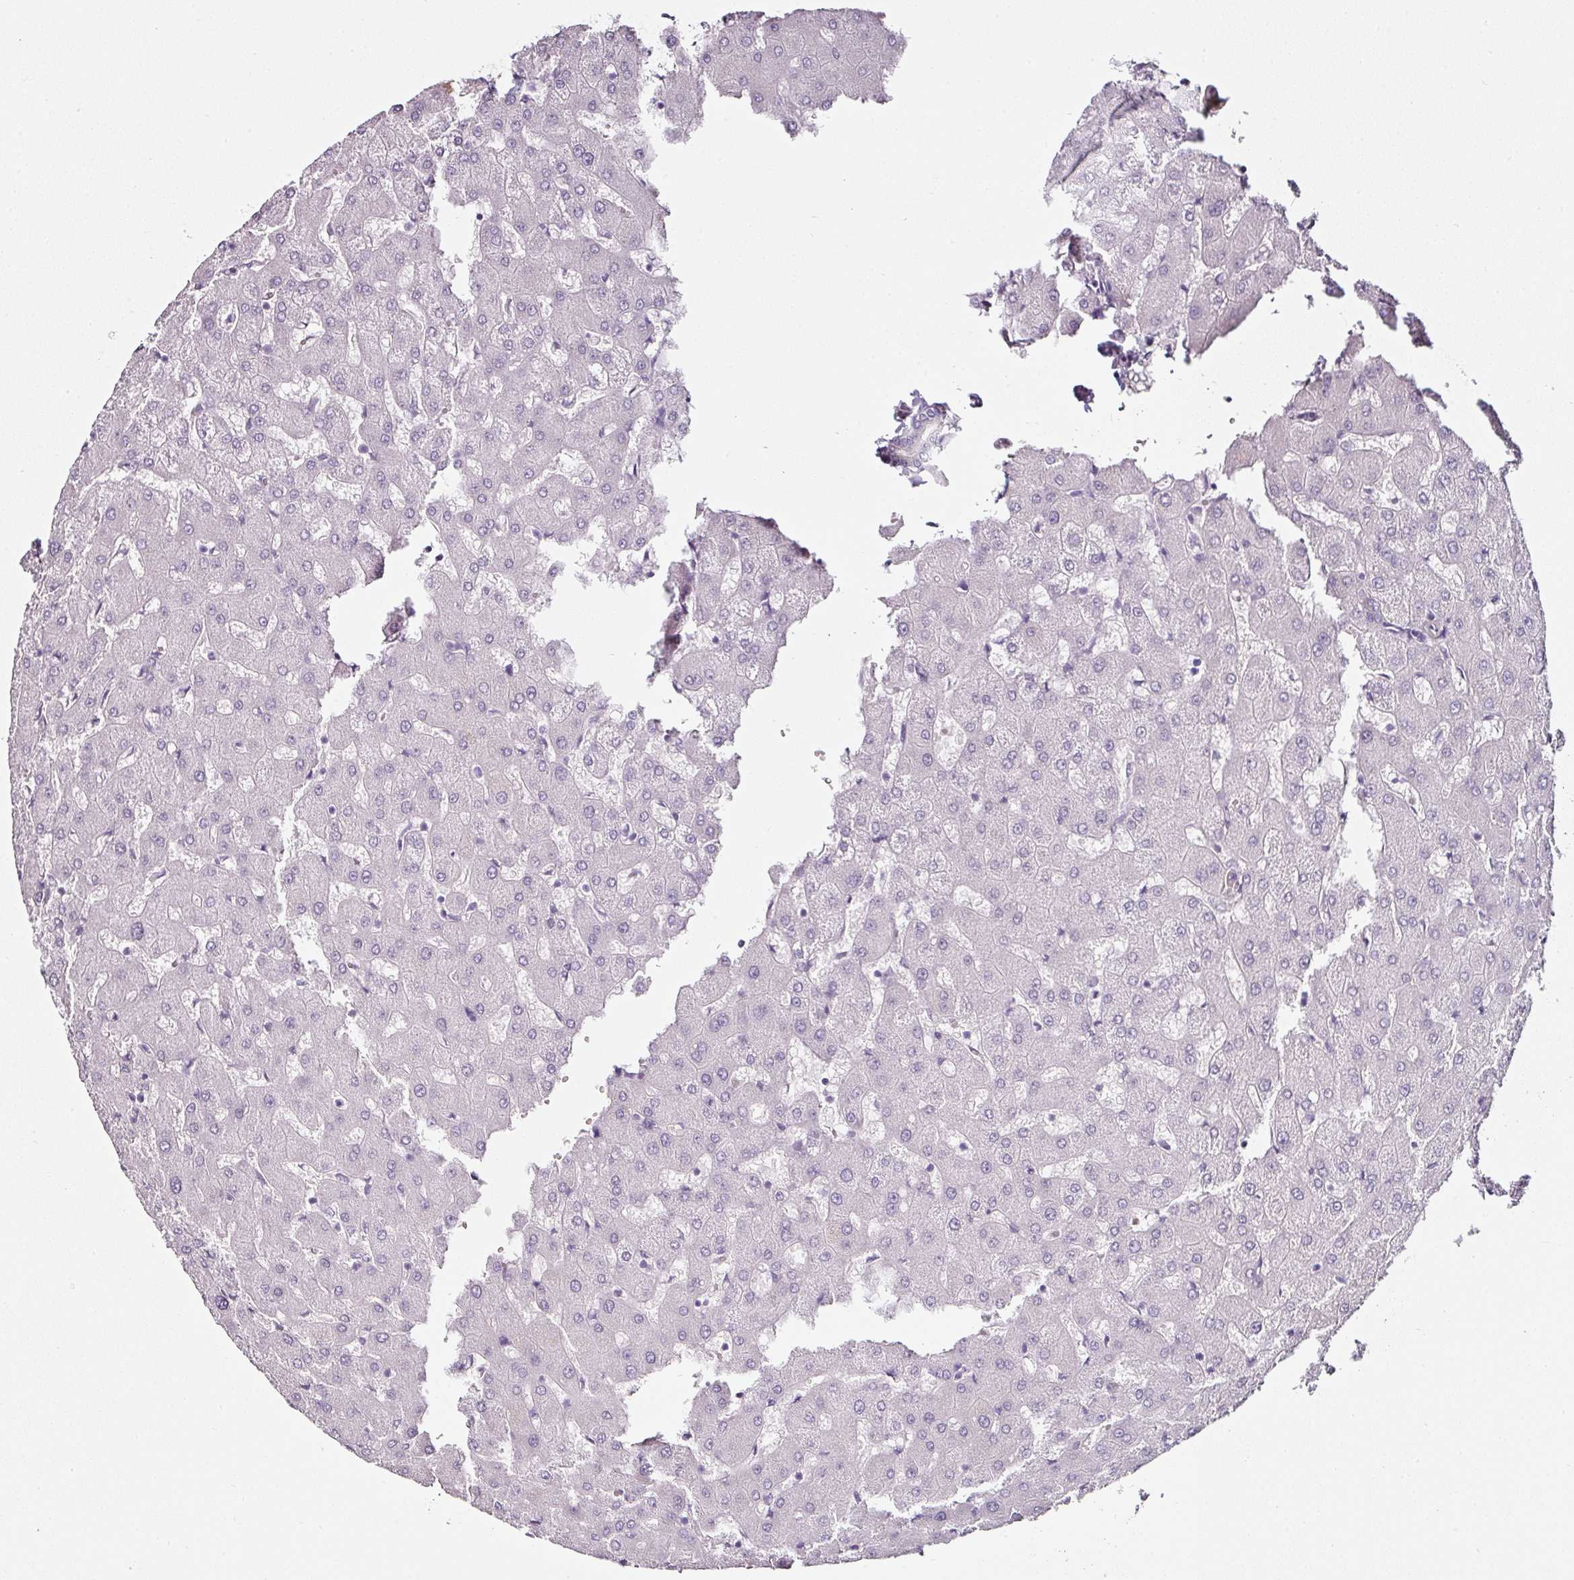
{"staining": {"intensity": "negative", "quantity": "none", "location": "none"}, "tissue": "liver", "cell_type": "Cholangiocytes", "image_type": "normal", "snomed": [{"axis": "morphology", "description": "Normal tissue, NOS"}, {"axis": "topography", "description": "Liver"}], "caption": "This is an IHC image of unremarkable human liver. There is no staining in cholangiocytes.", "gene": "CAP2", "patient": {"sex": "female", "age": 63}}